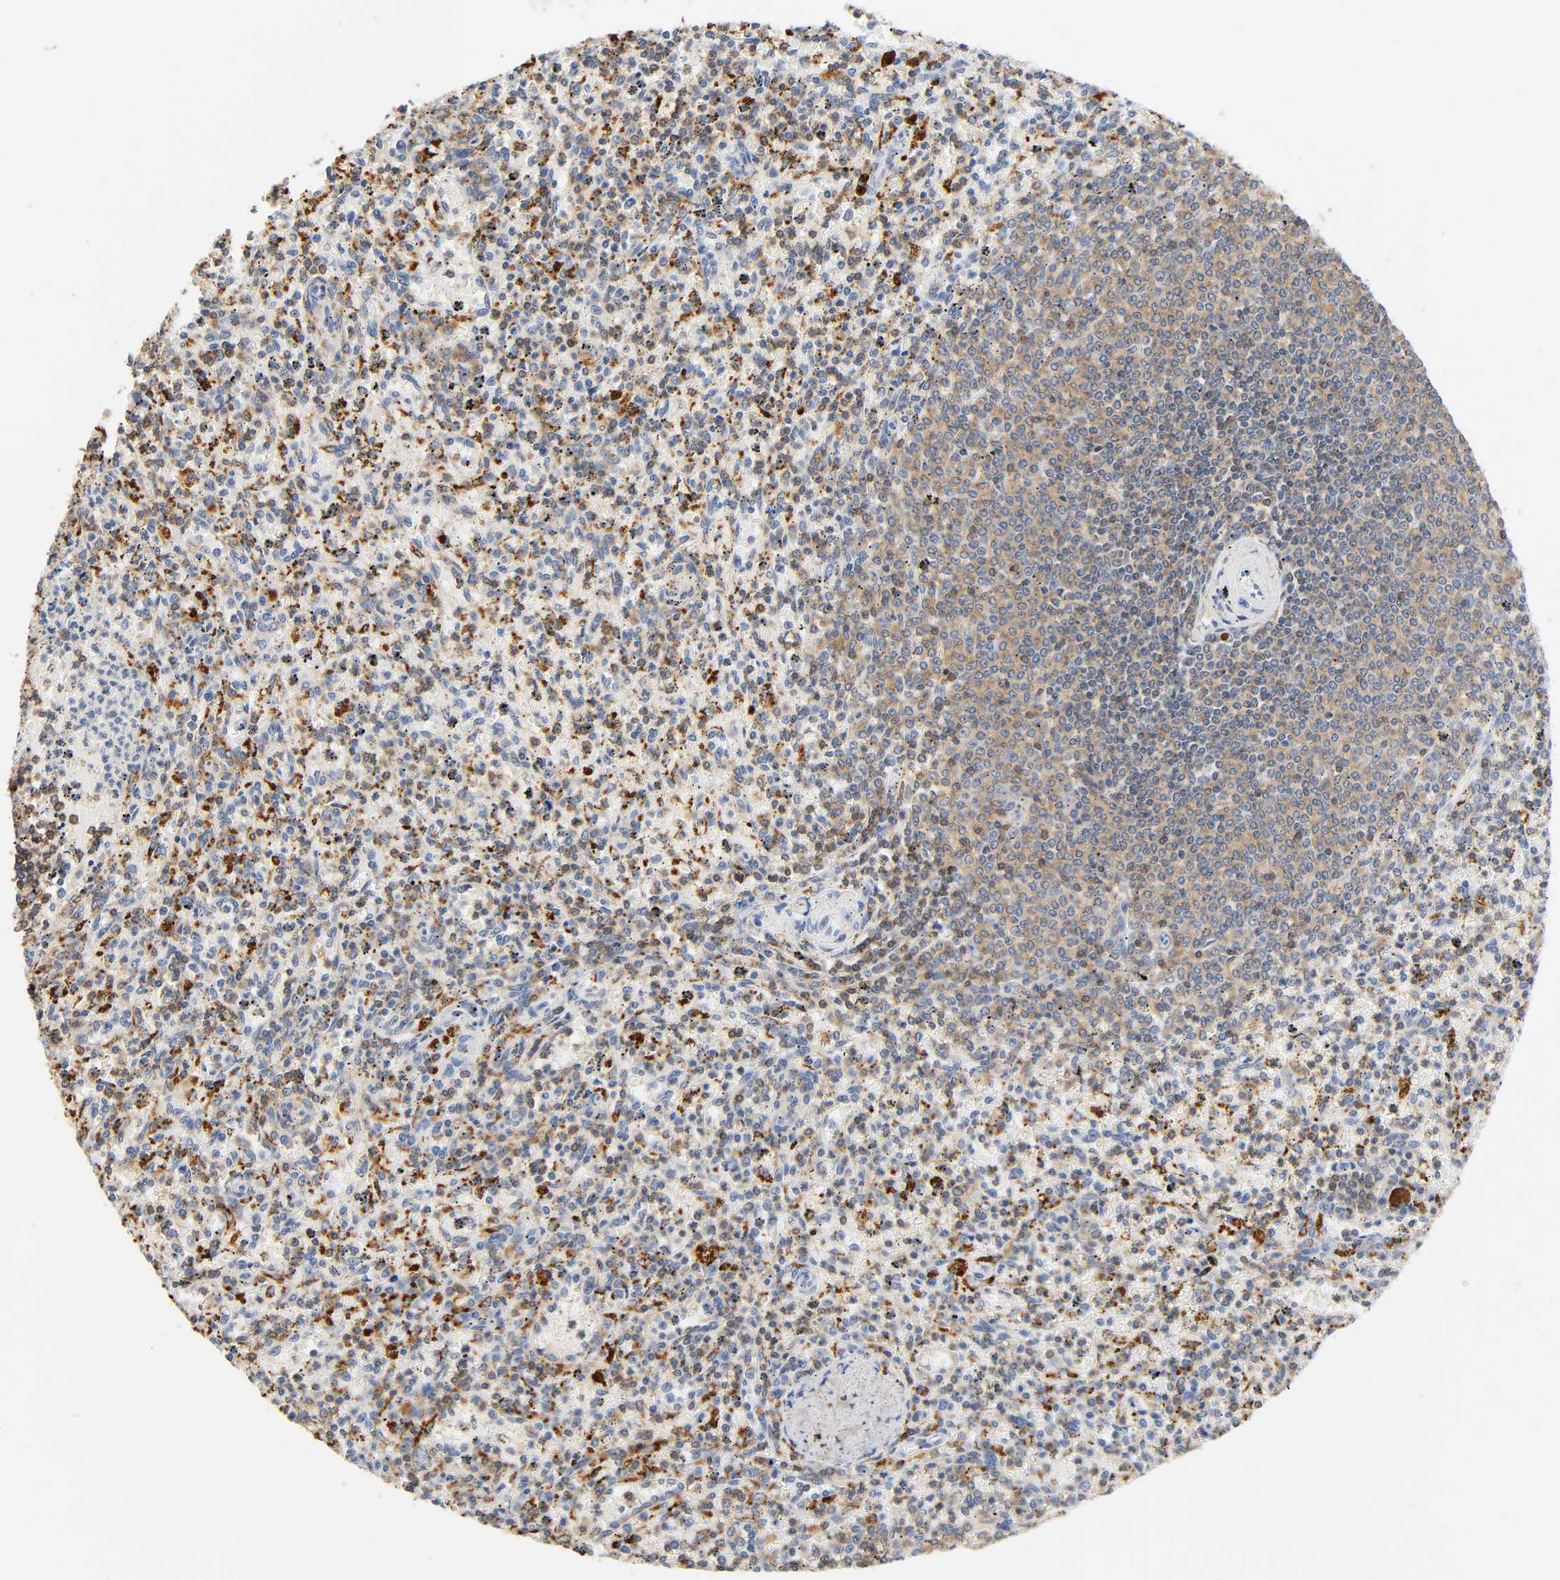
{"staining": {"intensity": "weak", "quantity": "25%-75%", "location": "cytoplasmic/membranous"}, "tissue": "spleen", "cell_type": "Cells in red pulp", "image_type": "normal", "snomed": [{"axis": "morphology", "description": "Normal tissue, NOS"}, {"axis": "topography", "description": "Spleen"}], "caption": "Weak cytoplasmic/membranous expression is identified in about 25%-75% of cells in red pulp in benign spleen.", "gene": "UCKL1", "patient": {"sex": "male", "age": 72}}